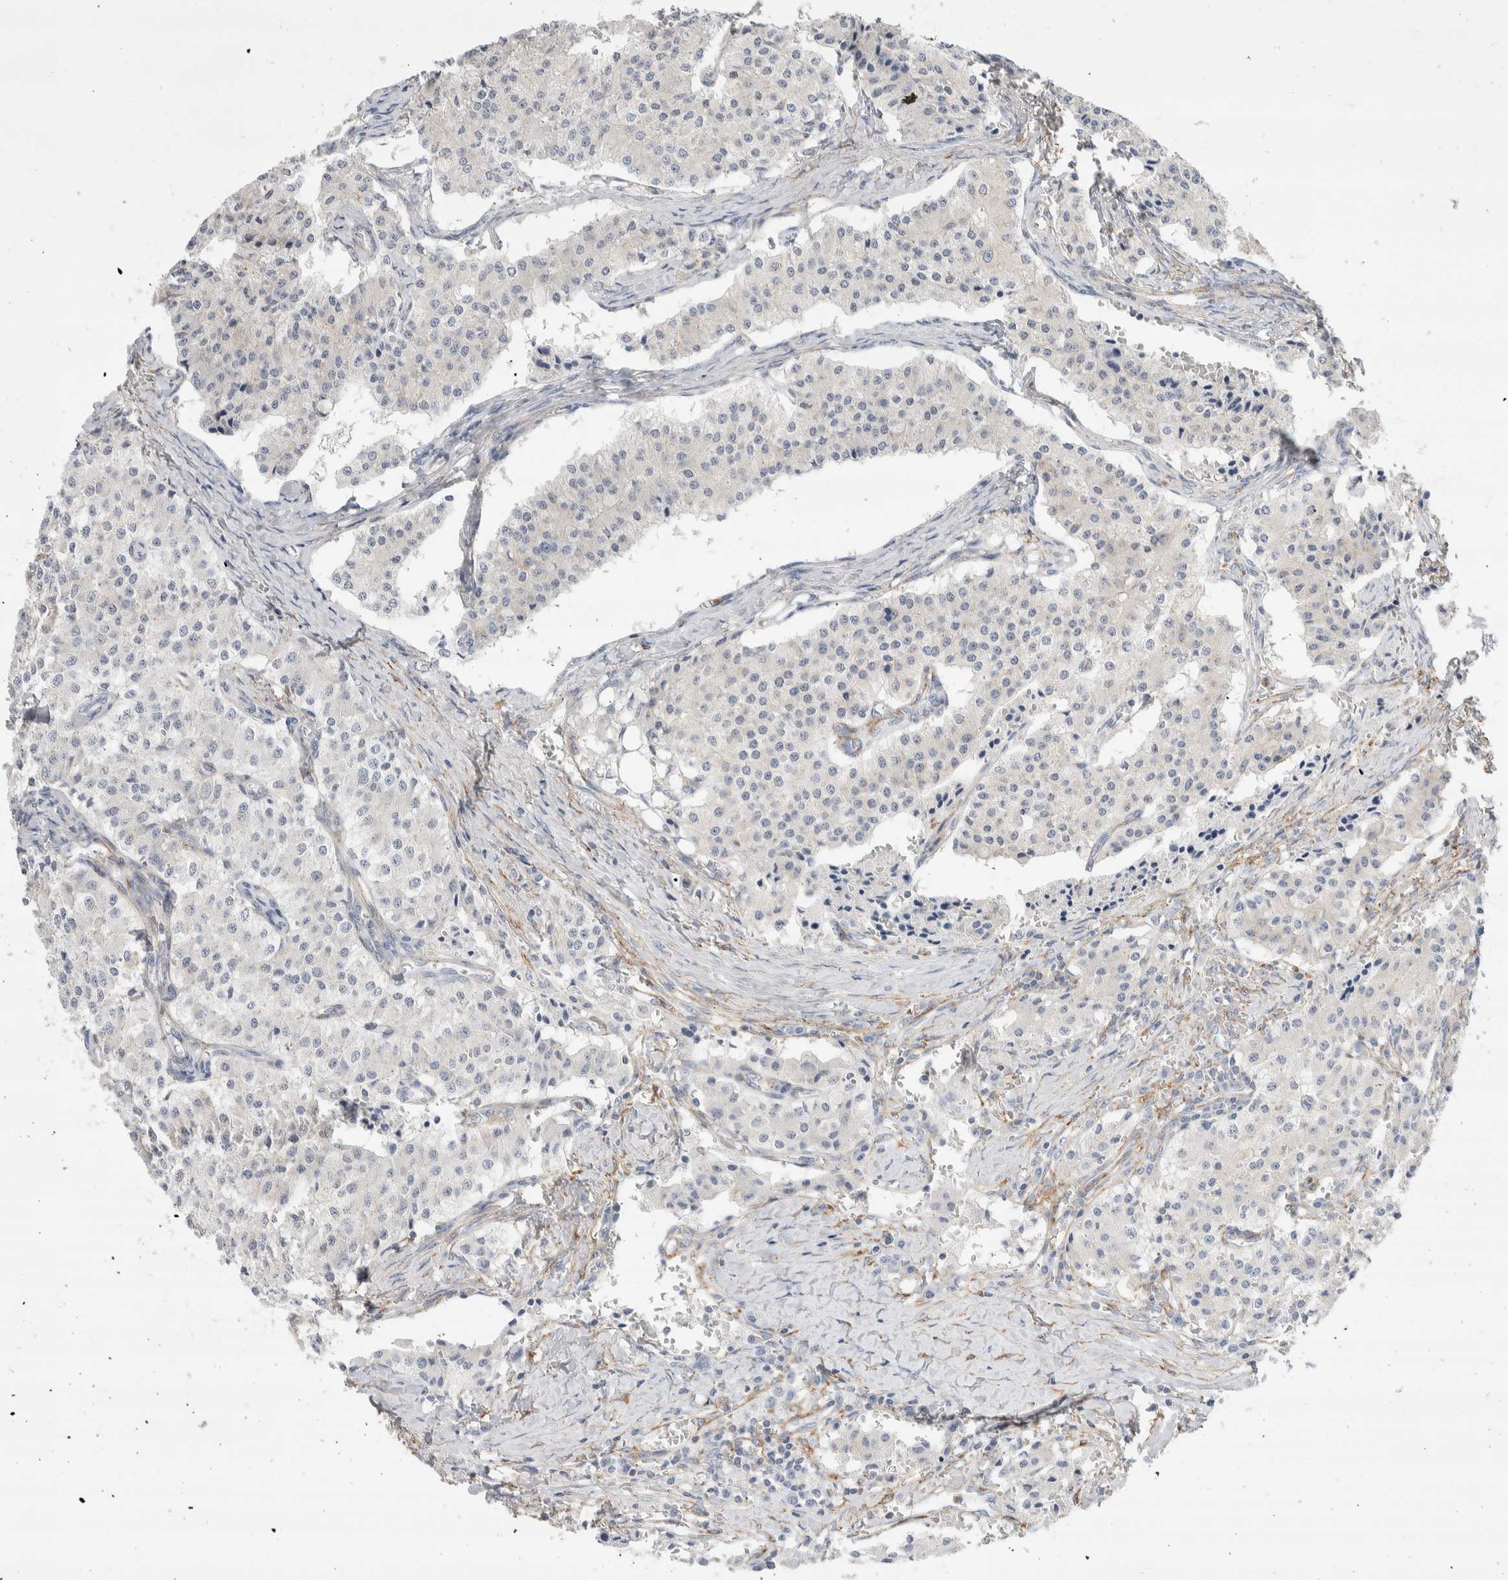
{"staining": {"intensity": "negative", "quantity": "none", "location": "none"}, "tissue": "carcinoid", "cell_type": "Tumor cells", "image_type": "cancer", "snomed": [{"axis": "morphology", "description": "Carcinoid, malignant, NOS"}, {"axis": "topography", "description": "Colon"}], "caption": "Immunohistochemistry of human carcinoid exhibits no positivity in tumor cells.", "gene": "SEPTIN4", "patient": {"sex": "female", "age": 52}}